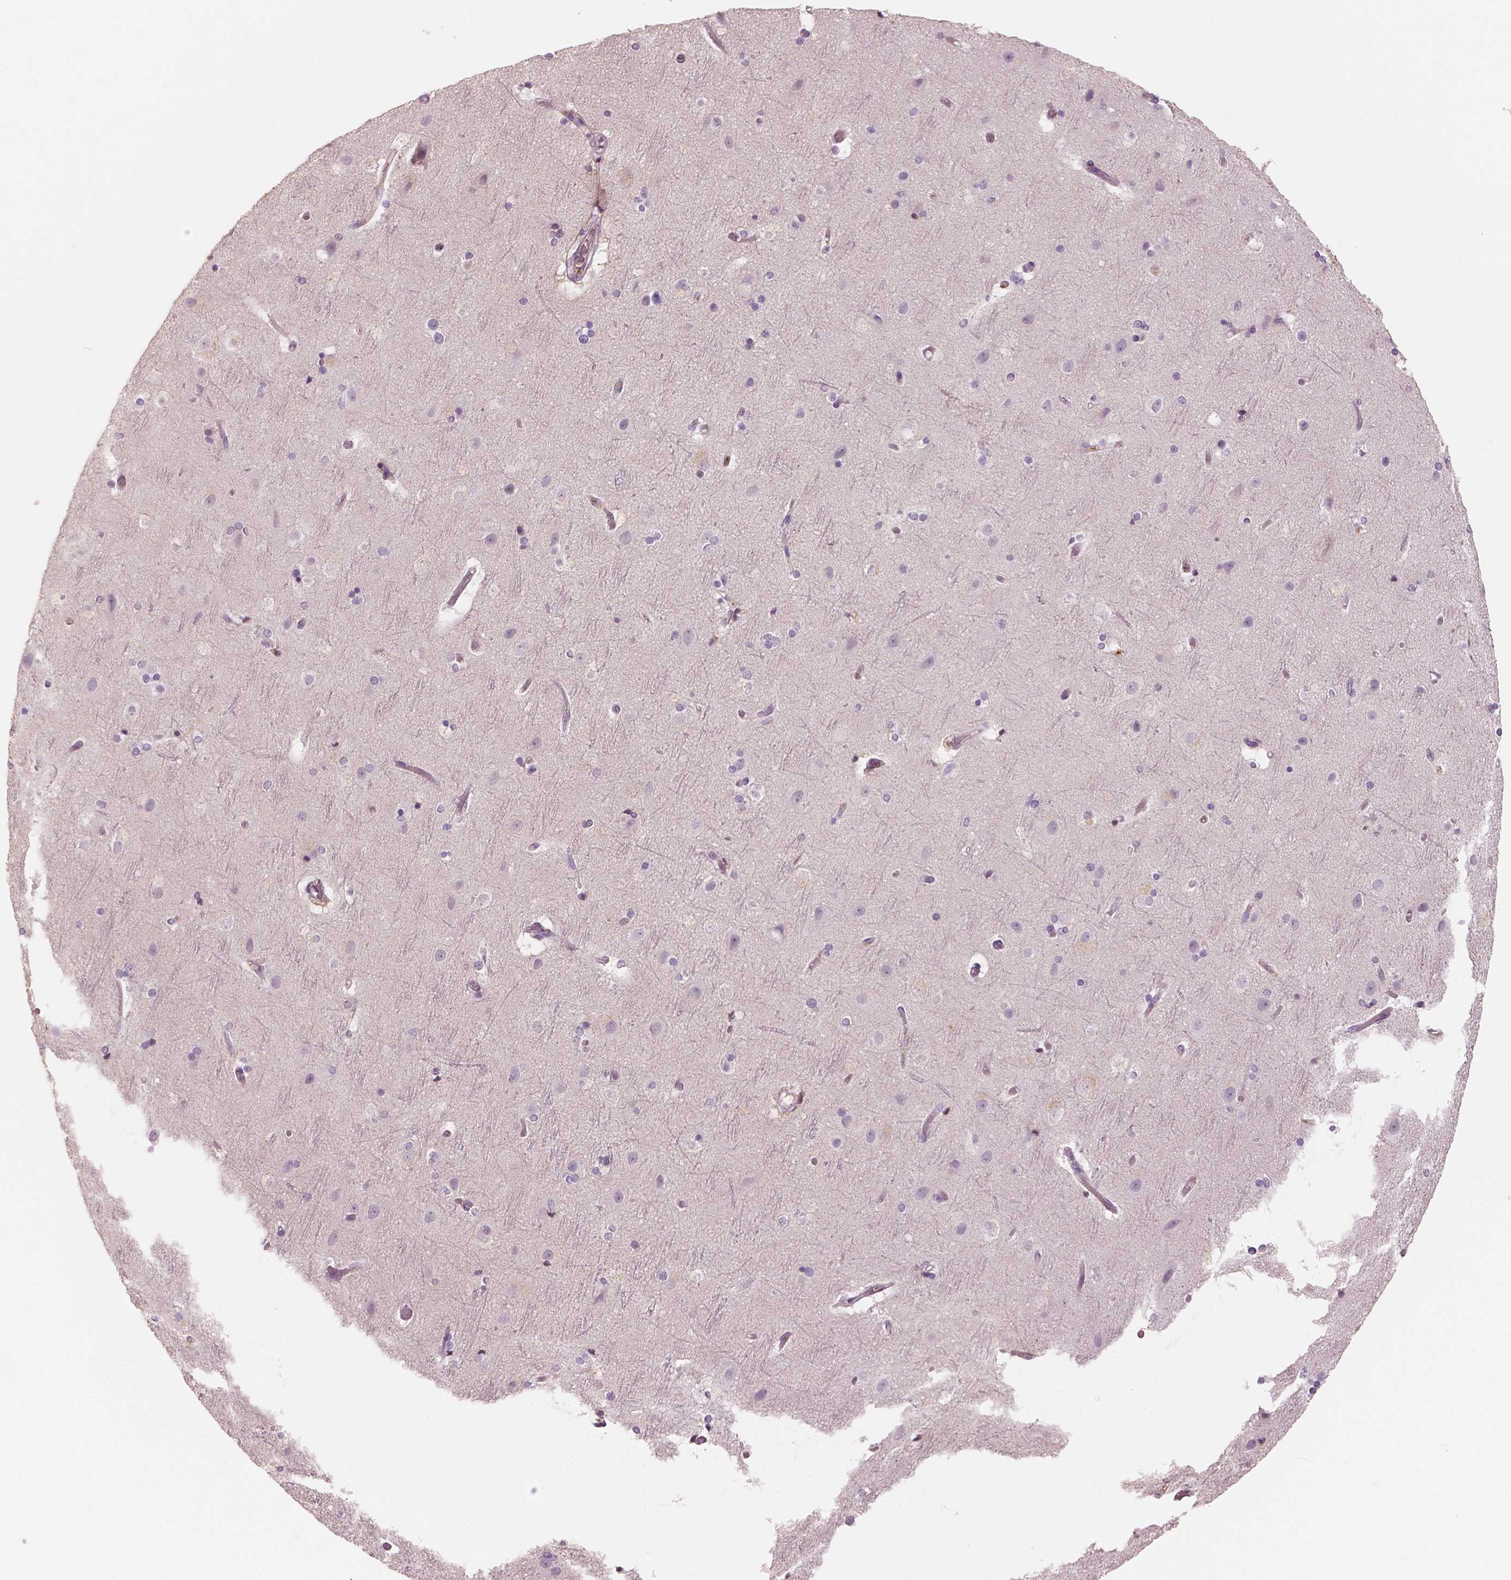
{"staining": {"intensity": "weak", "quantity": "<25%", "location": "cytoplasmic/membranous"}, "tissue": "cerebral cortex", "cell_type": "Endothelial cells", "image_type": "normal", "snomed": [{"axis": "morphology", "description": "Normal tissue, NOS"}, {"axis": "topography", "description": "Cerebral cortex"}], "caption": "The photomicrograph shows no staining of endothelial cells in benign cerebral cortex.", "gene": "APOA4", "patient": {"sex": "female", "age": 52}}